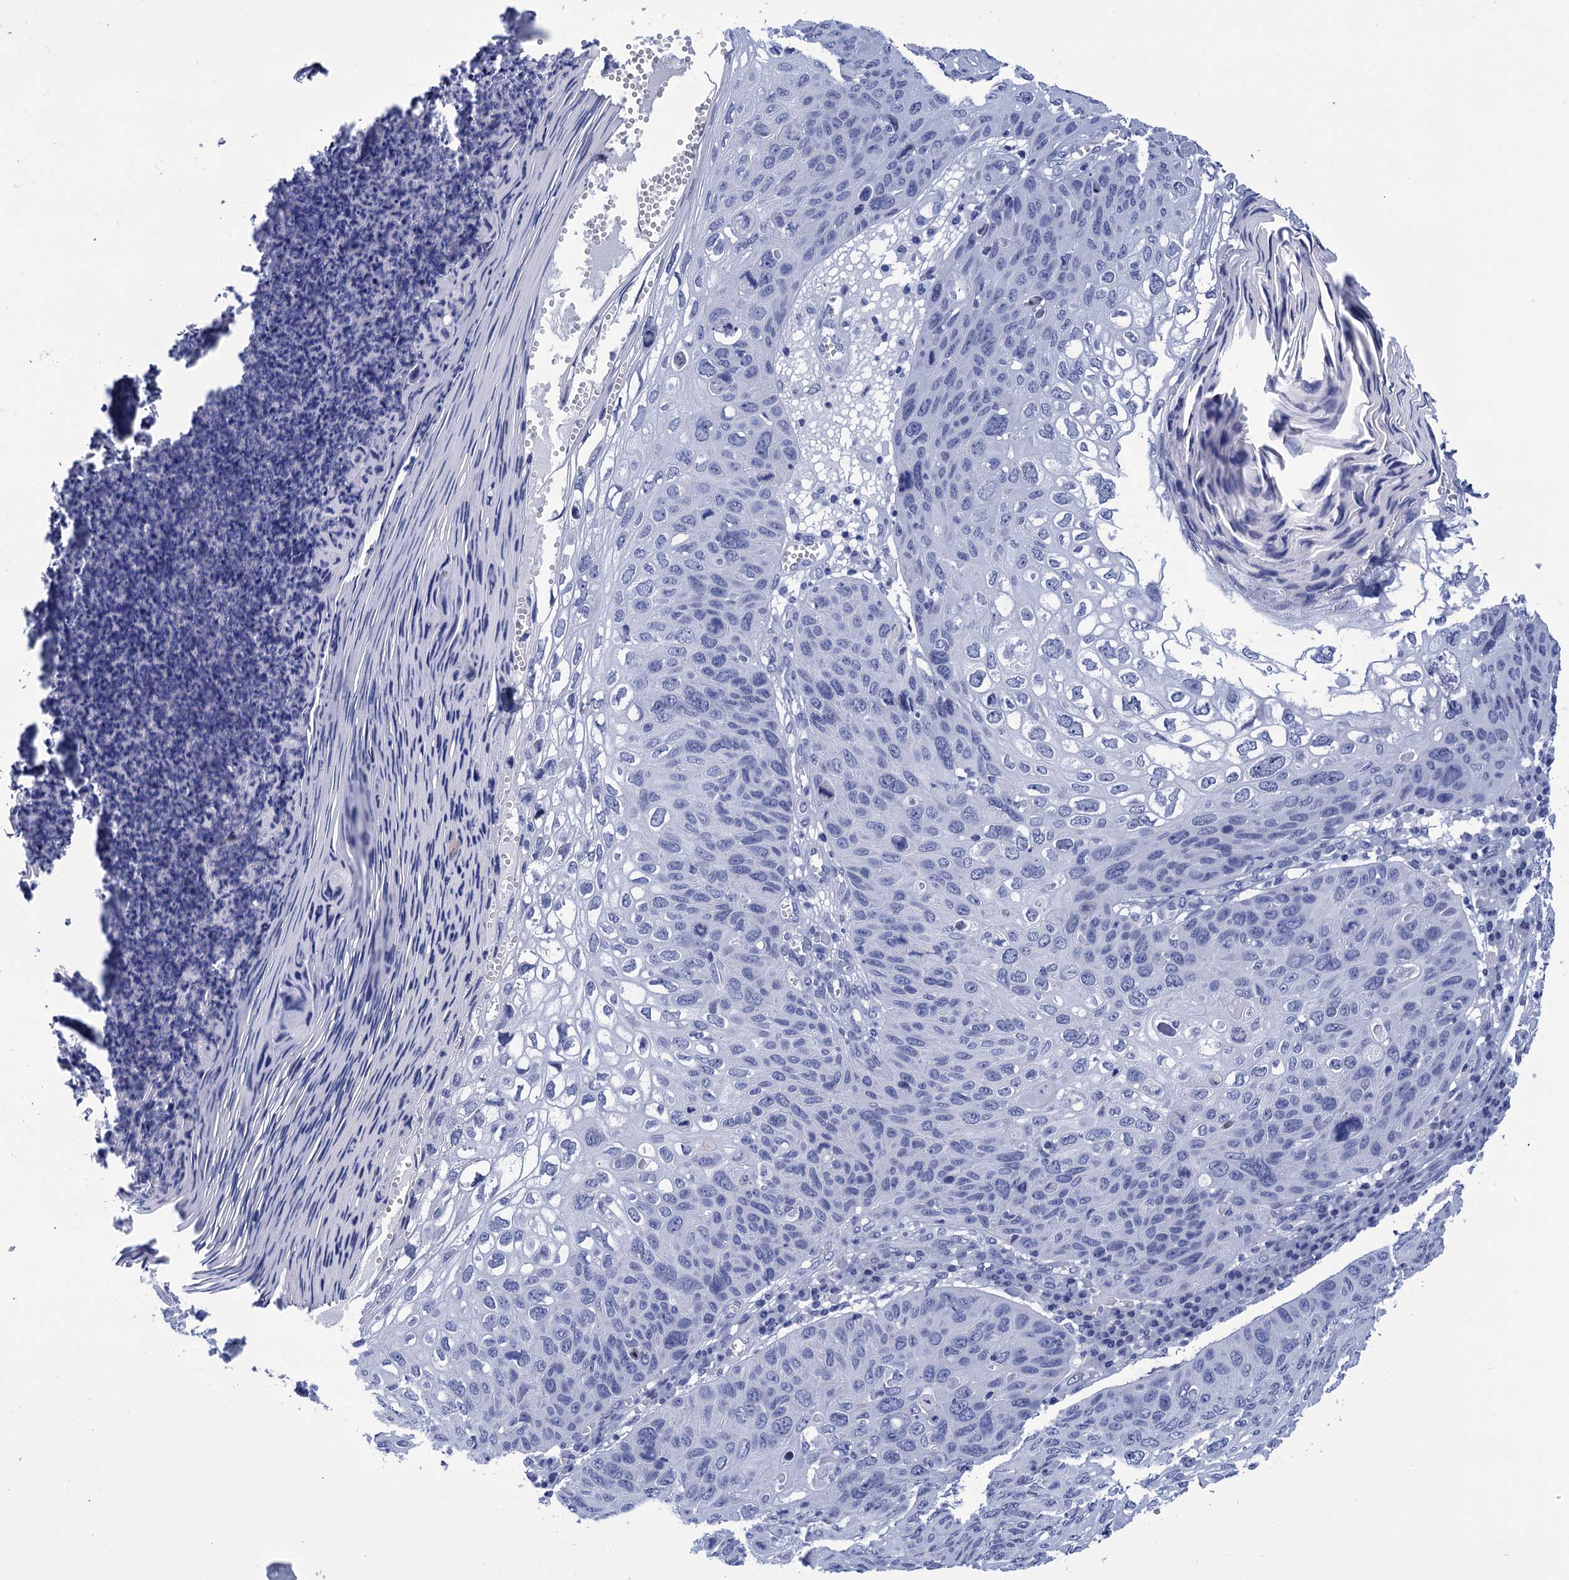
{"staining": {"intensity": "negative", "quantity": "none", "location": "none"}, "tissue": "skin cancer", "cell_type": "Tumor cells", "image_type": "cancer", "snomed": [{"axis": "morphology", "description": "Squamous cell carcinoma, NOS"}, {"axis": "topography", "description": "Skin"}], "caption": "Tumor cells are negative for protein expression in human skin cancer (squamous cell carcinoma). (DAB (3,3'-diaminobenzidine) immunohistochemistry (IHC), high magnification).", "gene": "METTL25", "patient": {"sex": "female", "age": 90}}